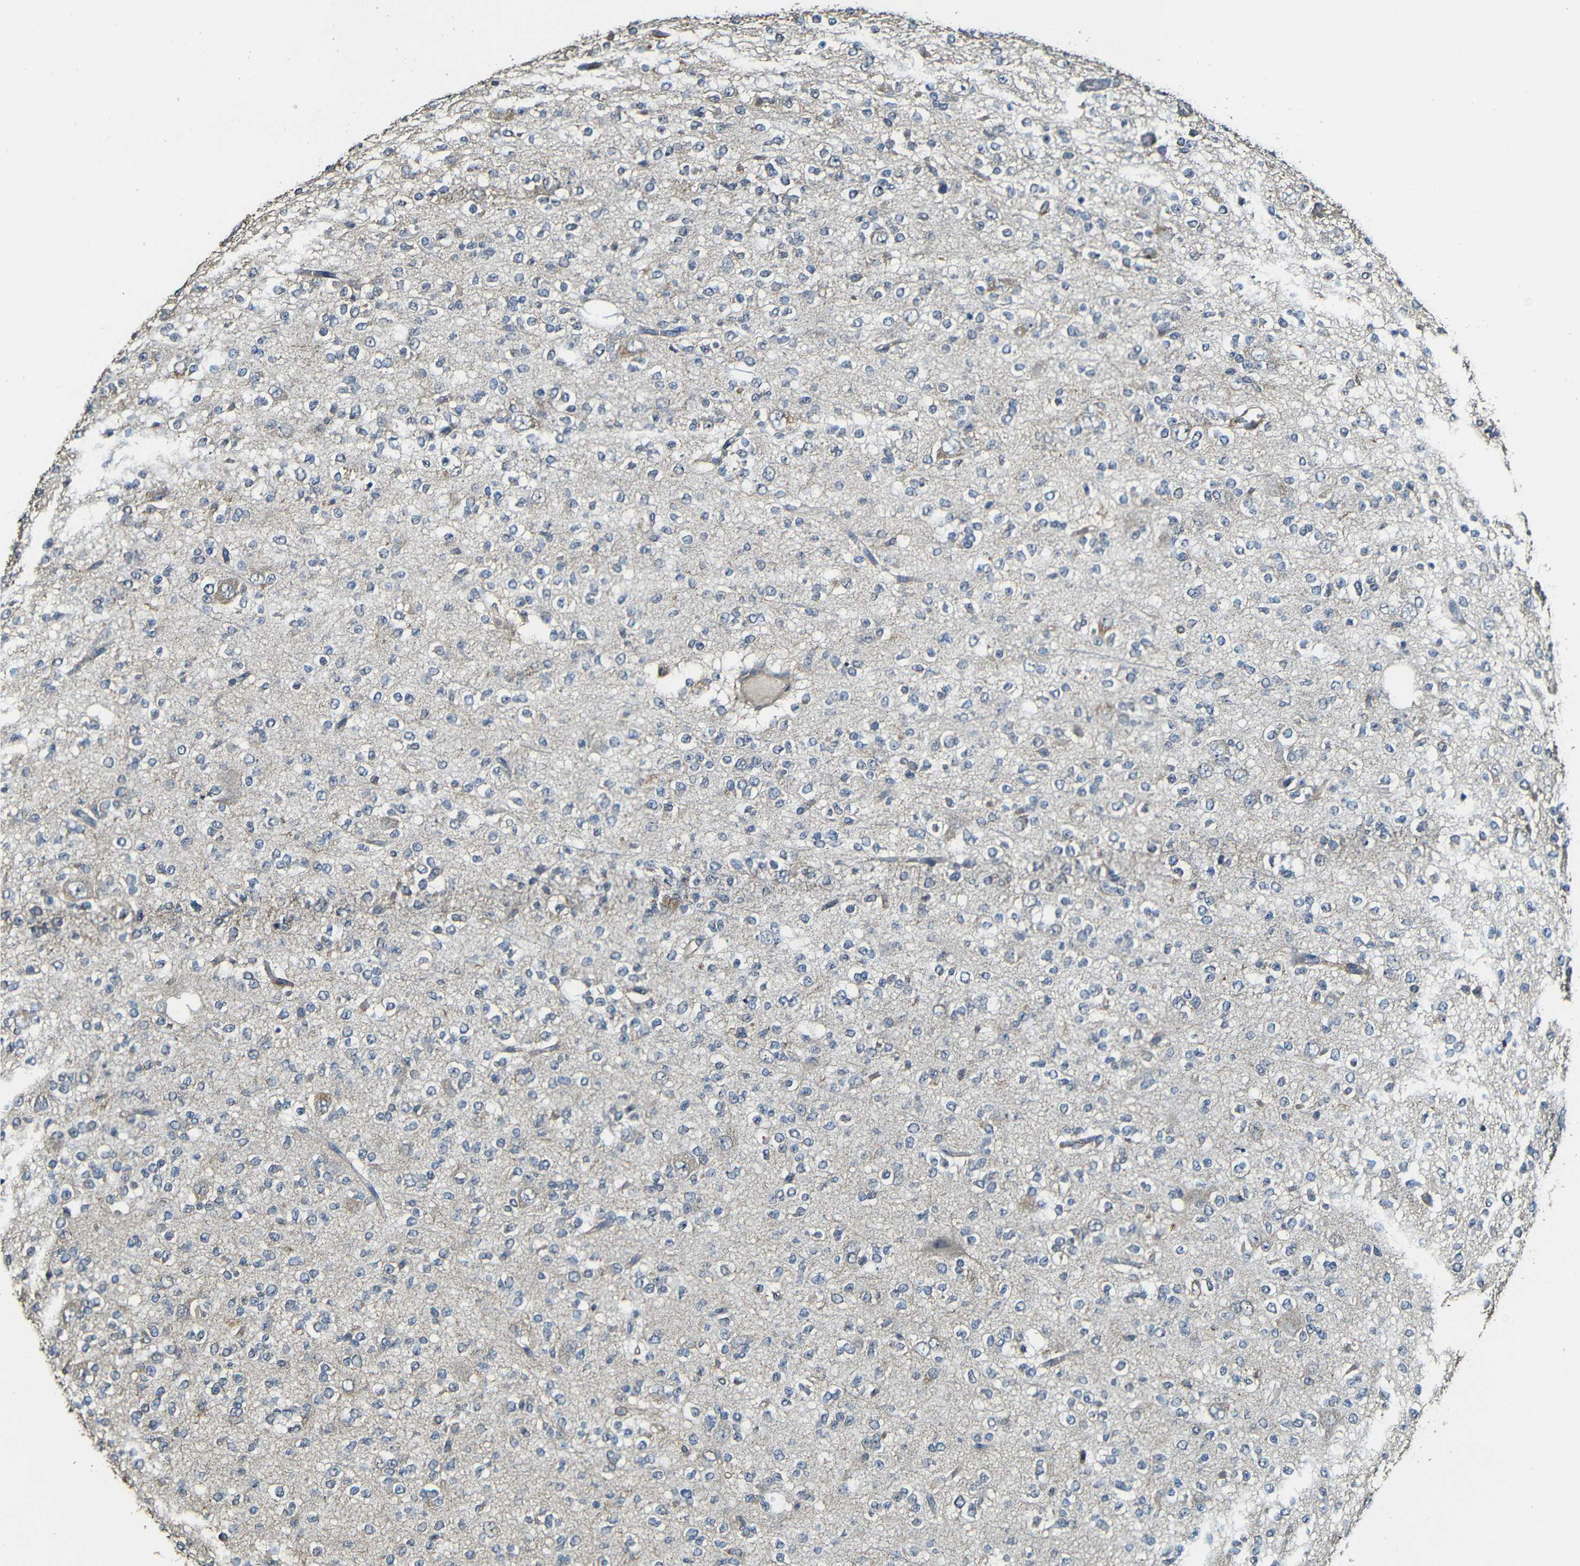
{"staining": {"intensity": "negative", "quantity": "none", "location": "none"}, "tissue": "glioma", "cell_type": "Tumor cells", "image_type": "cancer", "snomed": [{"axis": "morphology", "description": "Glioma, malignant, Low grade"}, {"axis": "topography", "description": "Brain"}], "caption": "An immunohistochemistry image of malignant glioma (low-grade) is shown. There is no staining in tumor cells of malignant glioma (low-grade).", "gene": "CASP8", "patient": {"sex": "male", "age": 38}}